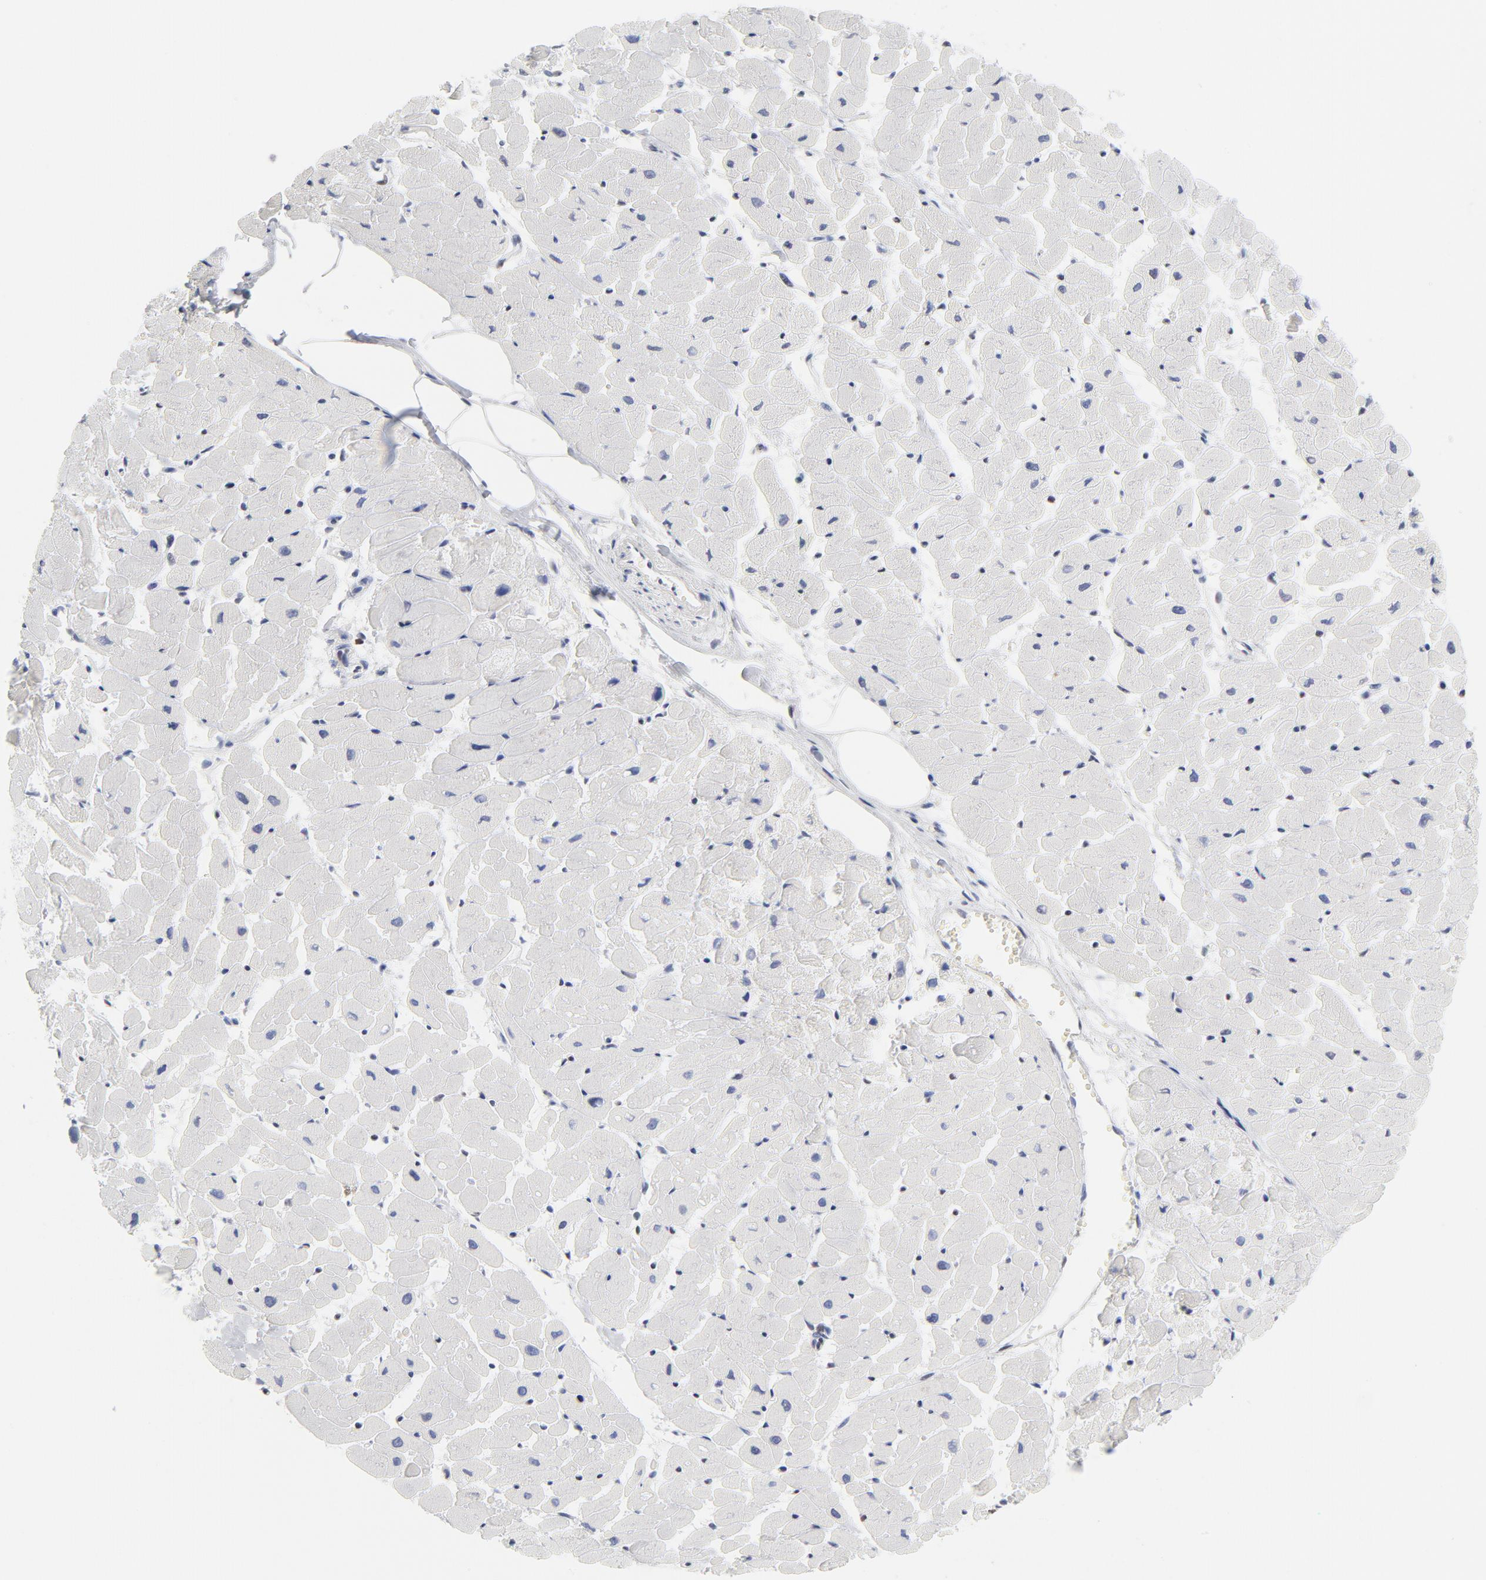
{"staining": {"intensity": "negative", "quantity": "none", "location": "none"}, "tissue": "heart muscle", "cell_type": "Cardiomyocytes", "image_type": "normal", "snomed": [{"axis": "morphology", "description": "Normal tissue, NOS"}, {"axis": "topography", "description": "Heart"}], "caption": "A high-resolution image shows IHC staining of normal heart muscle, which exhibits no significant expression in cardiomyocytes.", "gene": "CD2", "patient": {"sex": "female", "age": 19}}